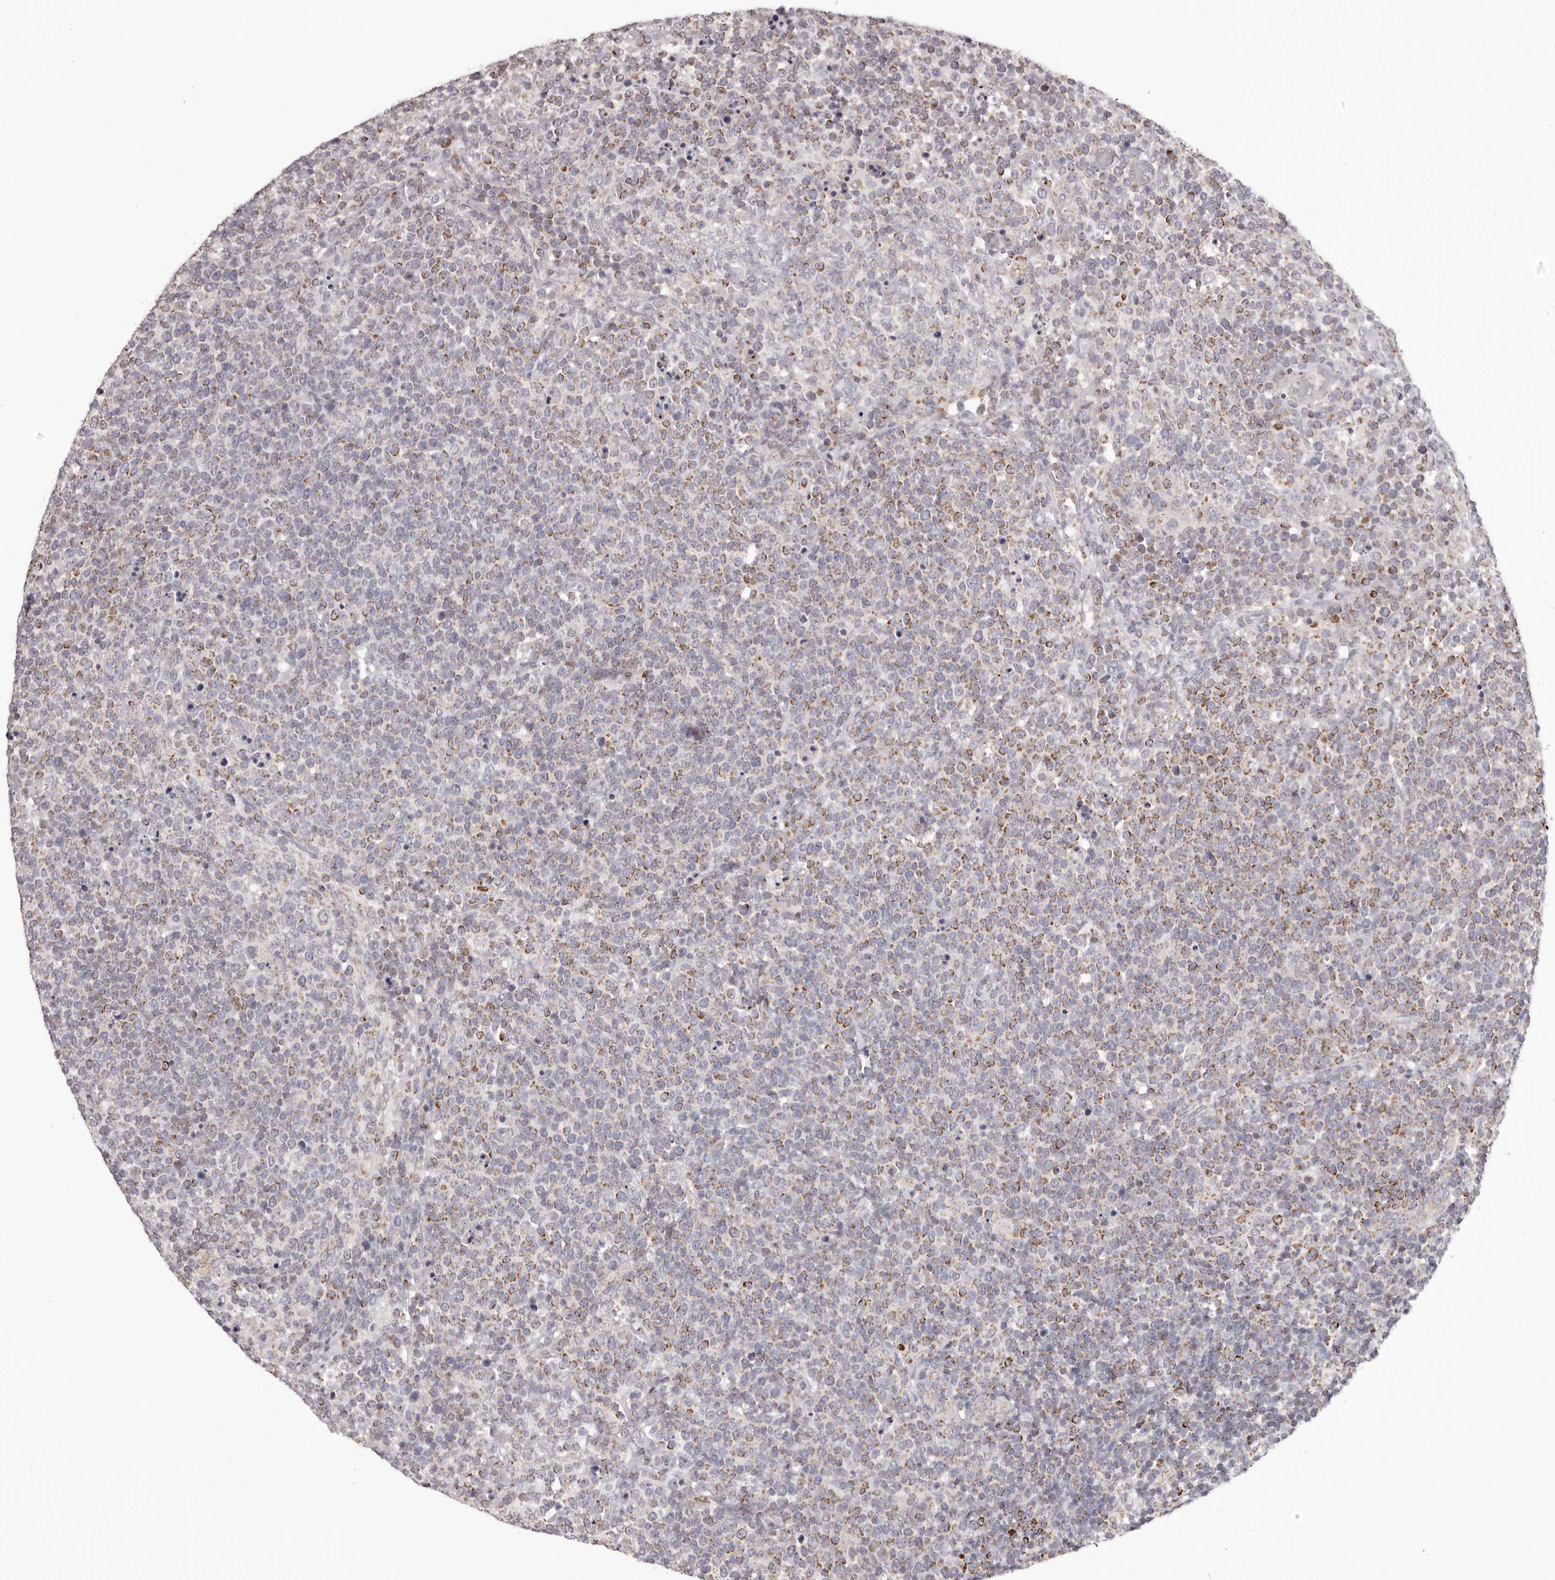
{"staining": {"intensity": "moderate", "quantity": "<25%", "location": "cytoplasmic/membranous"}, "tissue": "lymphoma", "cell_type": "Tumor cells", "image_type": "cancer", "snomed": [{"axis": "morphology", "description": "Malignant lymphoma, non-Hodgkin's type, High grade"}, {"axis": "topography", "description": "Lymph node"}], "caption": "A low amount of moderate cytoplasmic/membranous positivity is identified in about <25% of tumor cells in lymphoma tissue. The protein of interest is shown in brown color, while the nuclei are stained blue.", "gene": "PRMT2", "patient": {"sex": "male", "age": 61}}